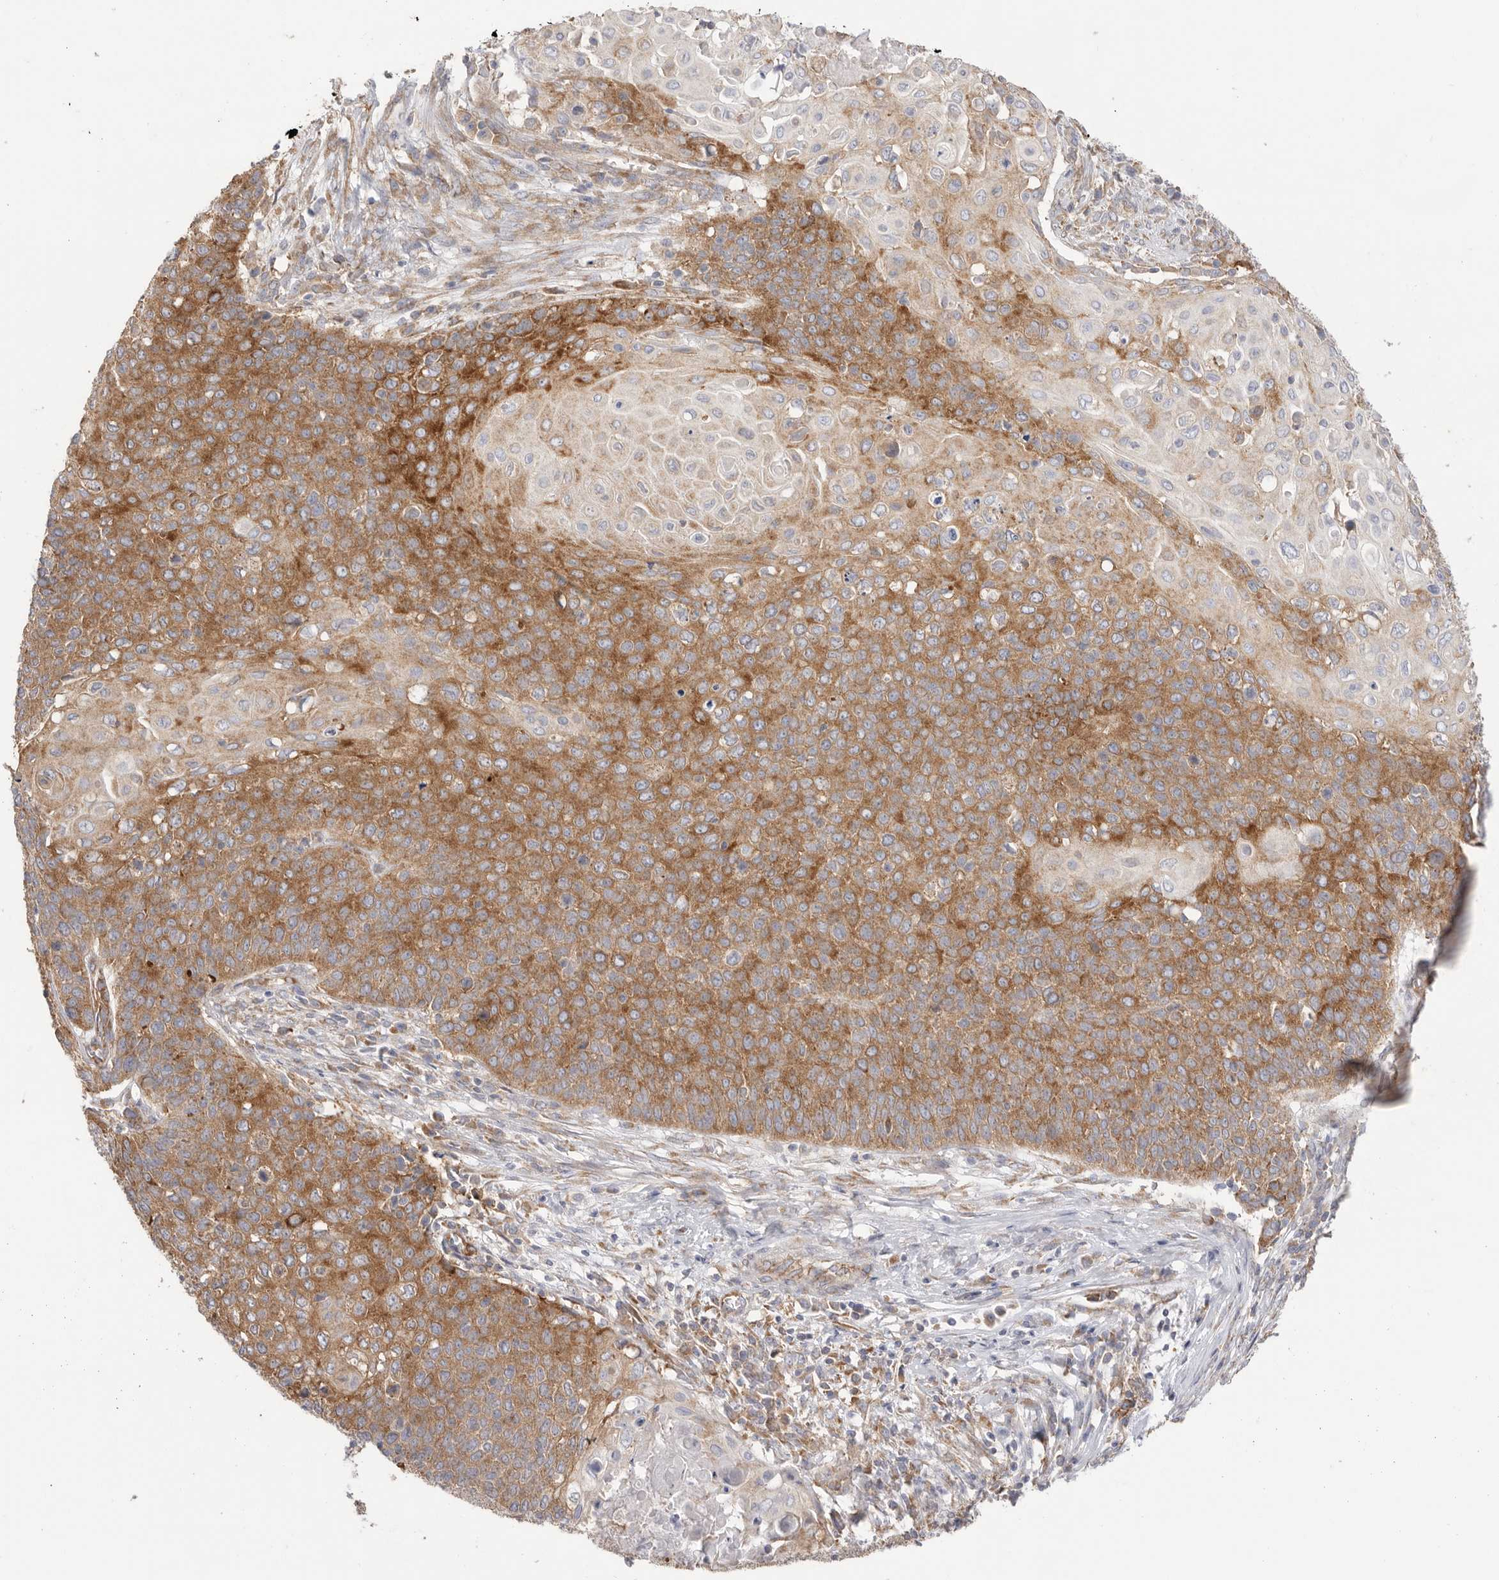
{"staining": {"intensity": "moderate", "quantity": ">75%", "location": "cytoplasmic/membranous"}, "tissue": "cervical cancer", "cell_type": "Tumor cells", "image_type": "cancer", "snomed": [{"axis": "morphology", "description": "Squamous cell carcinoma, NOS"}, {"axis": "topography", "description": "Cervix"}], "caption": "Immunohistochemical staining of cervical squamous cell carcinoma shows medium levels of moderate cytoplasmic/membranous protein expression in about >75% of tumor cells. The protein is stained brown, and the nuclei are stained in blue (DAB (3,3'-diaminobenzidine) IHC with brightfield microscopy, high magnification).", "gene": "SERBP1", "patient": {"sex": "female", "age": 39}}